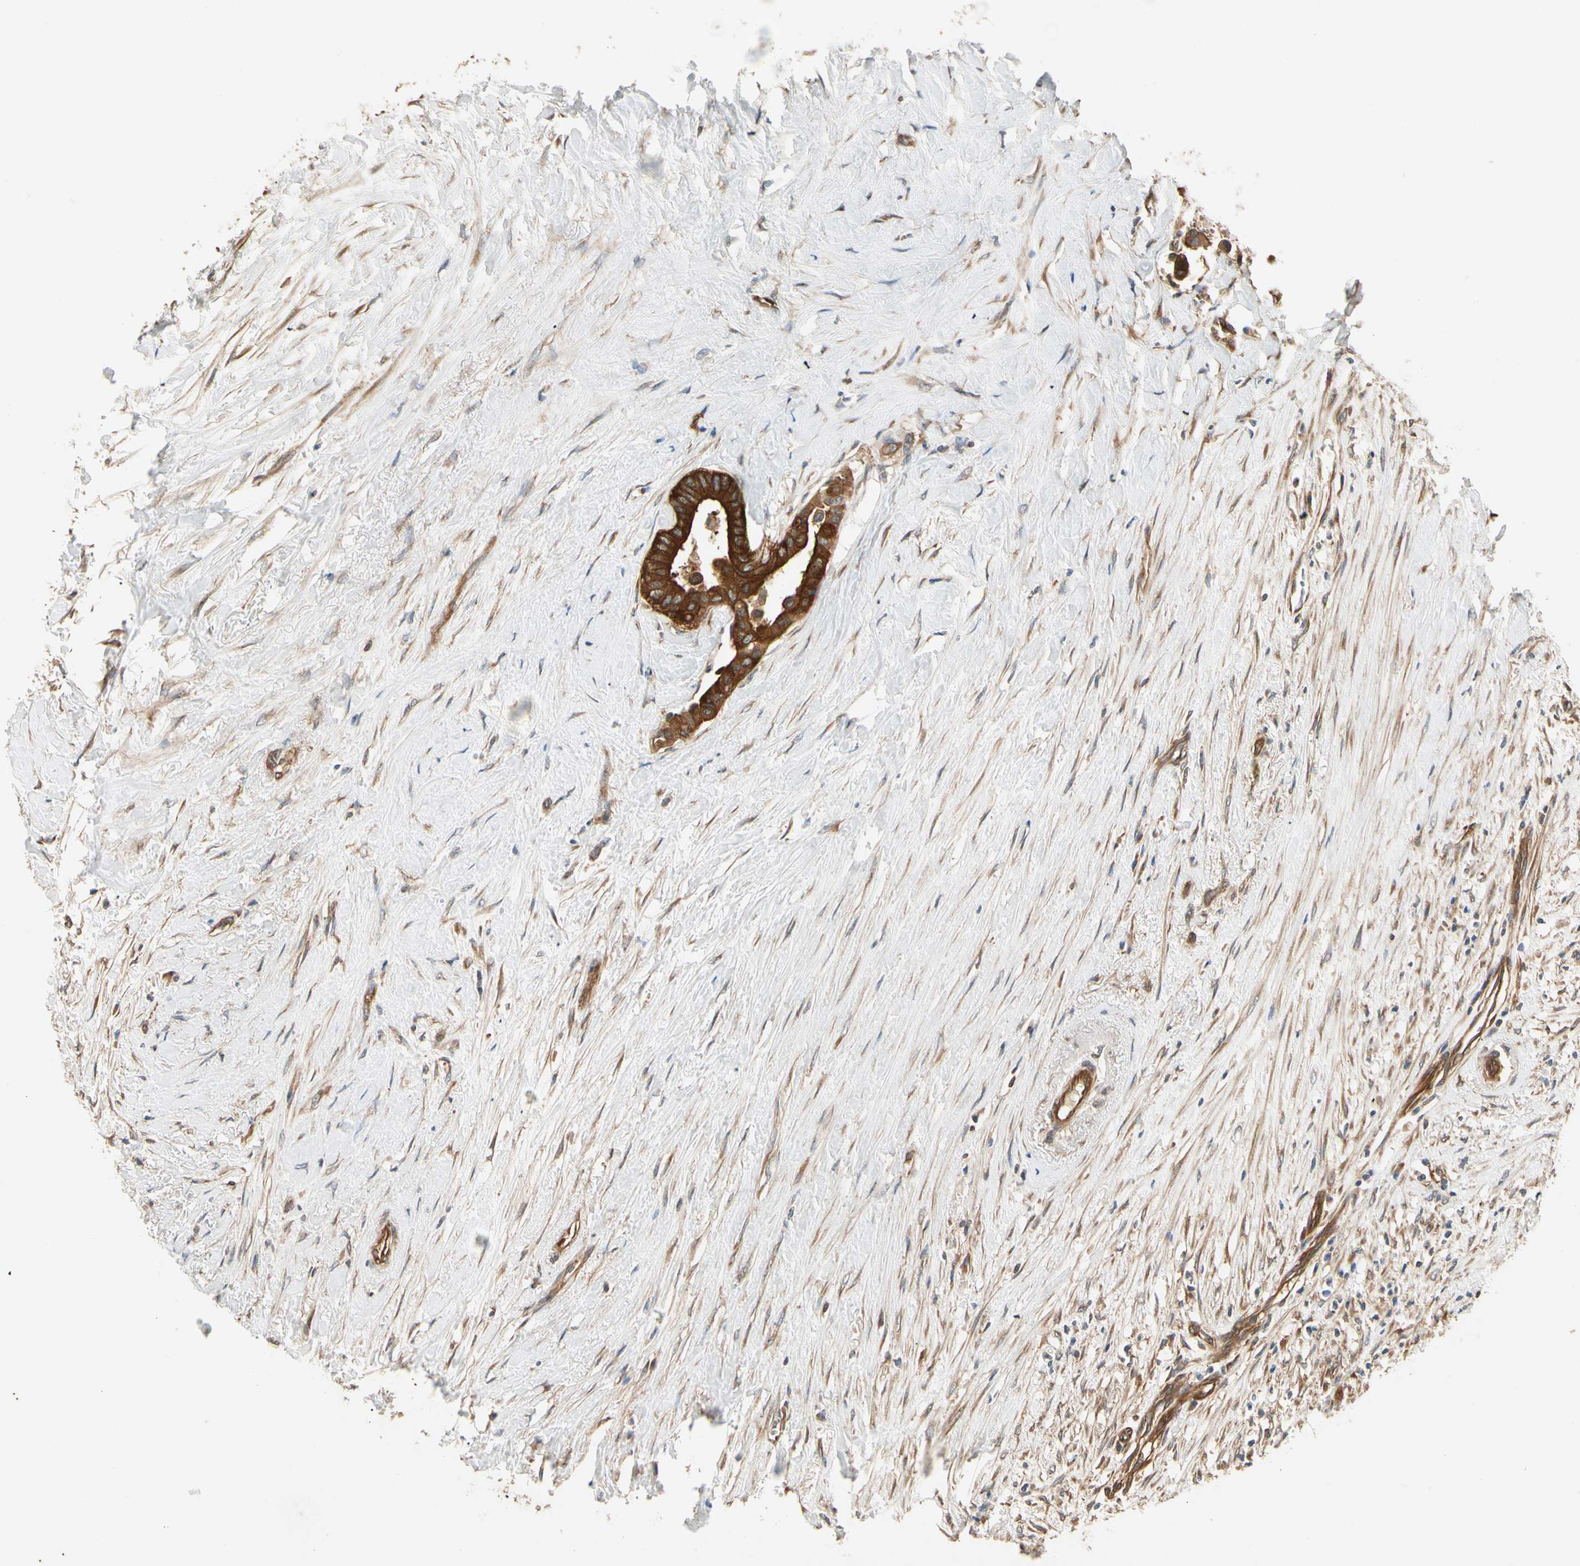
{"staining": {"intensity": "strong", "quantity": ">75%", "location": "cytoplasmic/membranous"}, "tissue": "colorectal cancer", "cell_type": "Tumor cells", "image_type": "cancer", "snomed": [{"axis": "morphology", "description": "Normal tissue, NOS"}, {"axis": "morphology", "description": "Adenocarcinoma, NOS"}, {"axis": "topography", "description": "Colon"}], "caption": "A high amount of strong cytoplasmic/membranous positivity is seen in about >75% of tumor cells in colorectal adenocarcinoma tissue. The staining is performed using DAB (3,3'-diaminobenzidine) brown chromogen to label protein expression. The nuclei are counter-stained blue using hematoxylin.", "gene": "ROCK2", "patient": {"sex": "male", "age": 82}}